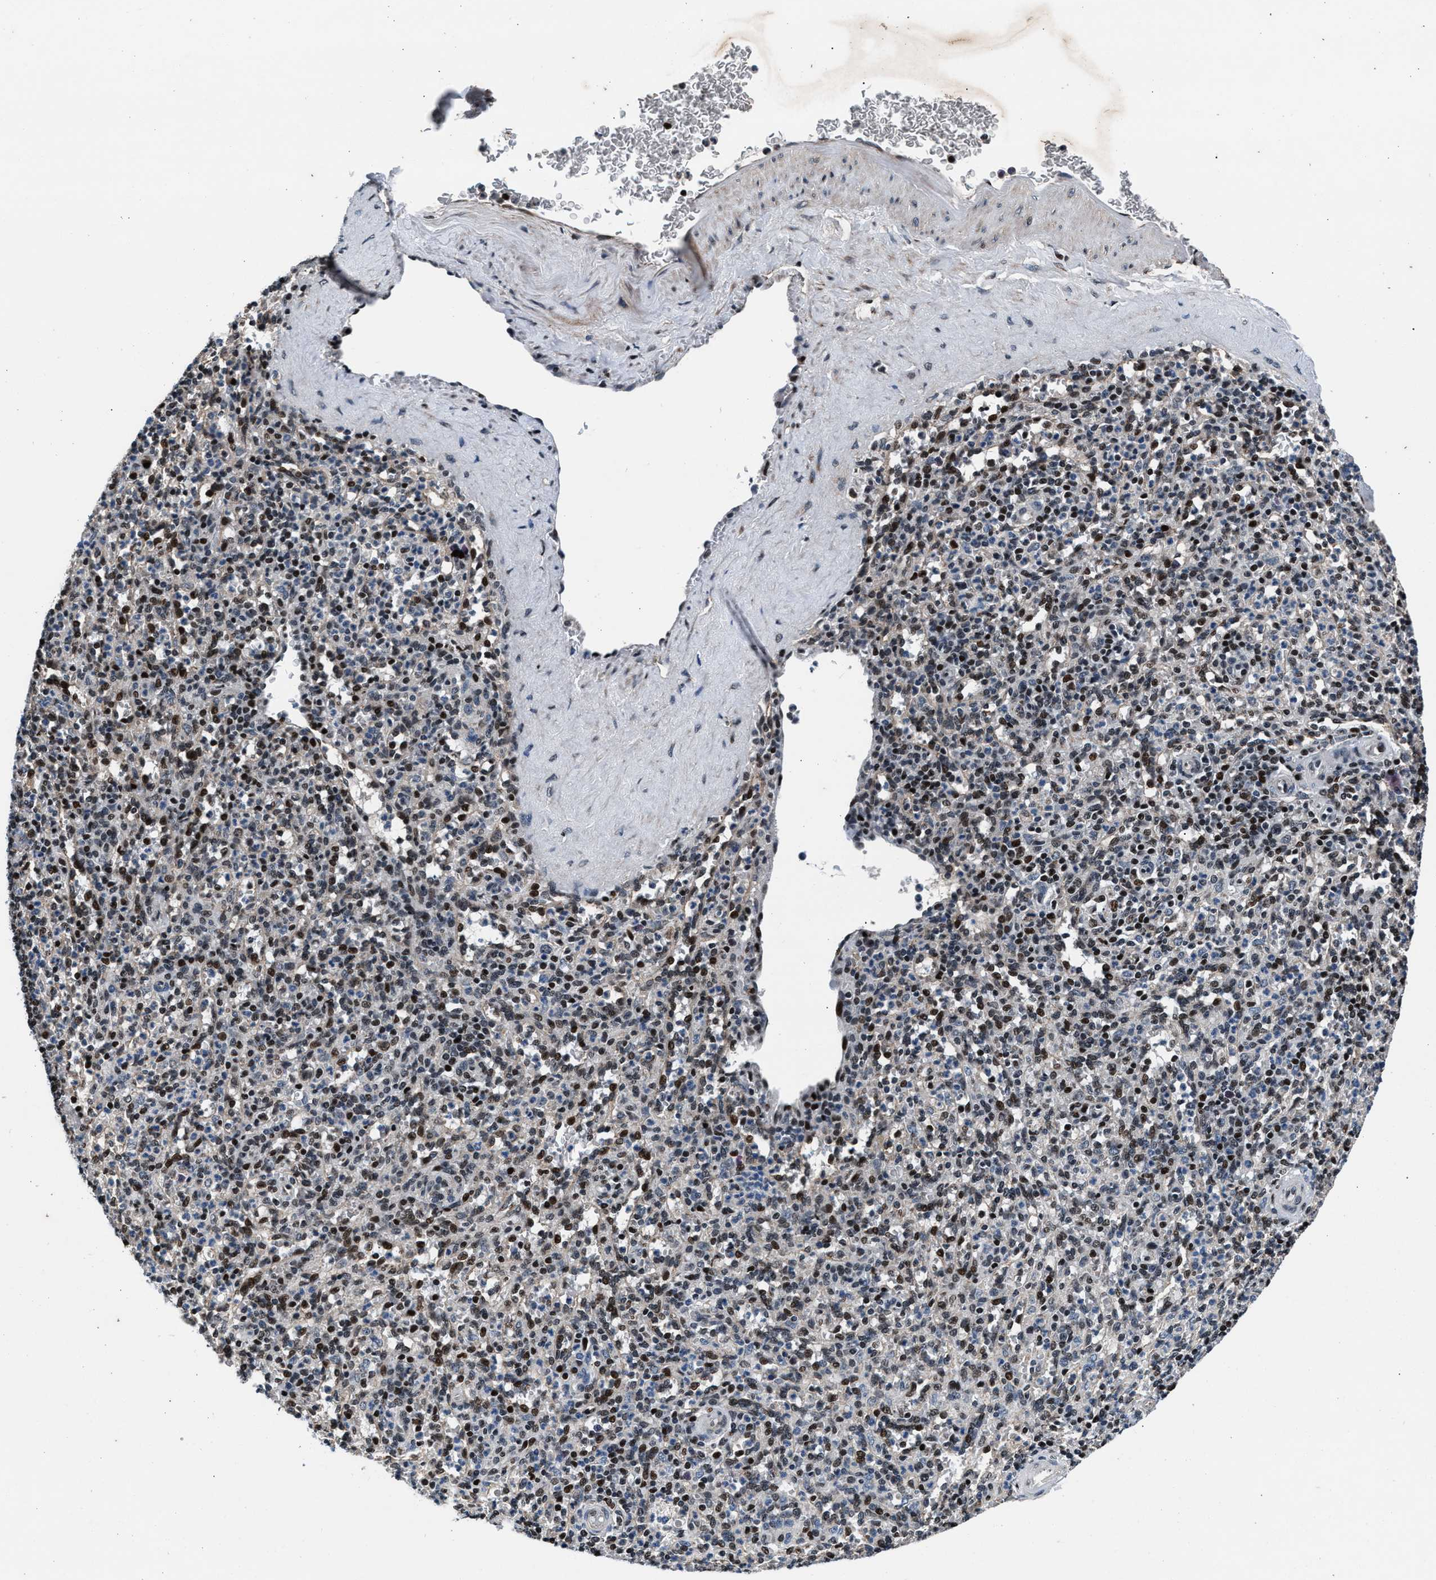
{"staining": {"intensity": "strong", "quantity": "25%-75%", "location": "nuclear"}, "tissue": "spleen", "cell_type": "Cells in red pulp", "image_type": "normal", "snomed": [{"axis": "morphology", "description": "Normal tissue, NOS"}, {"axis": "topography", "description": "Spleen"}], "caption": "Protein expression analysis of benign spleen displays strong nuclear expression in approximately 25%-75% of cells in red pulp.", "gene": "PRRC2B", "patient": {"sex": "male", "age": 36}}